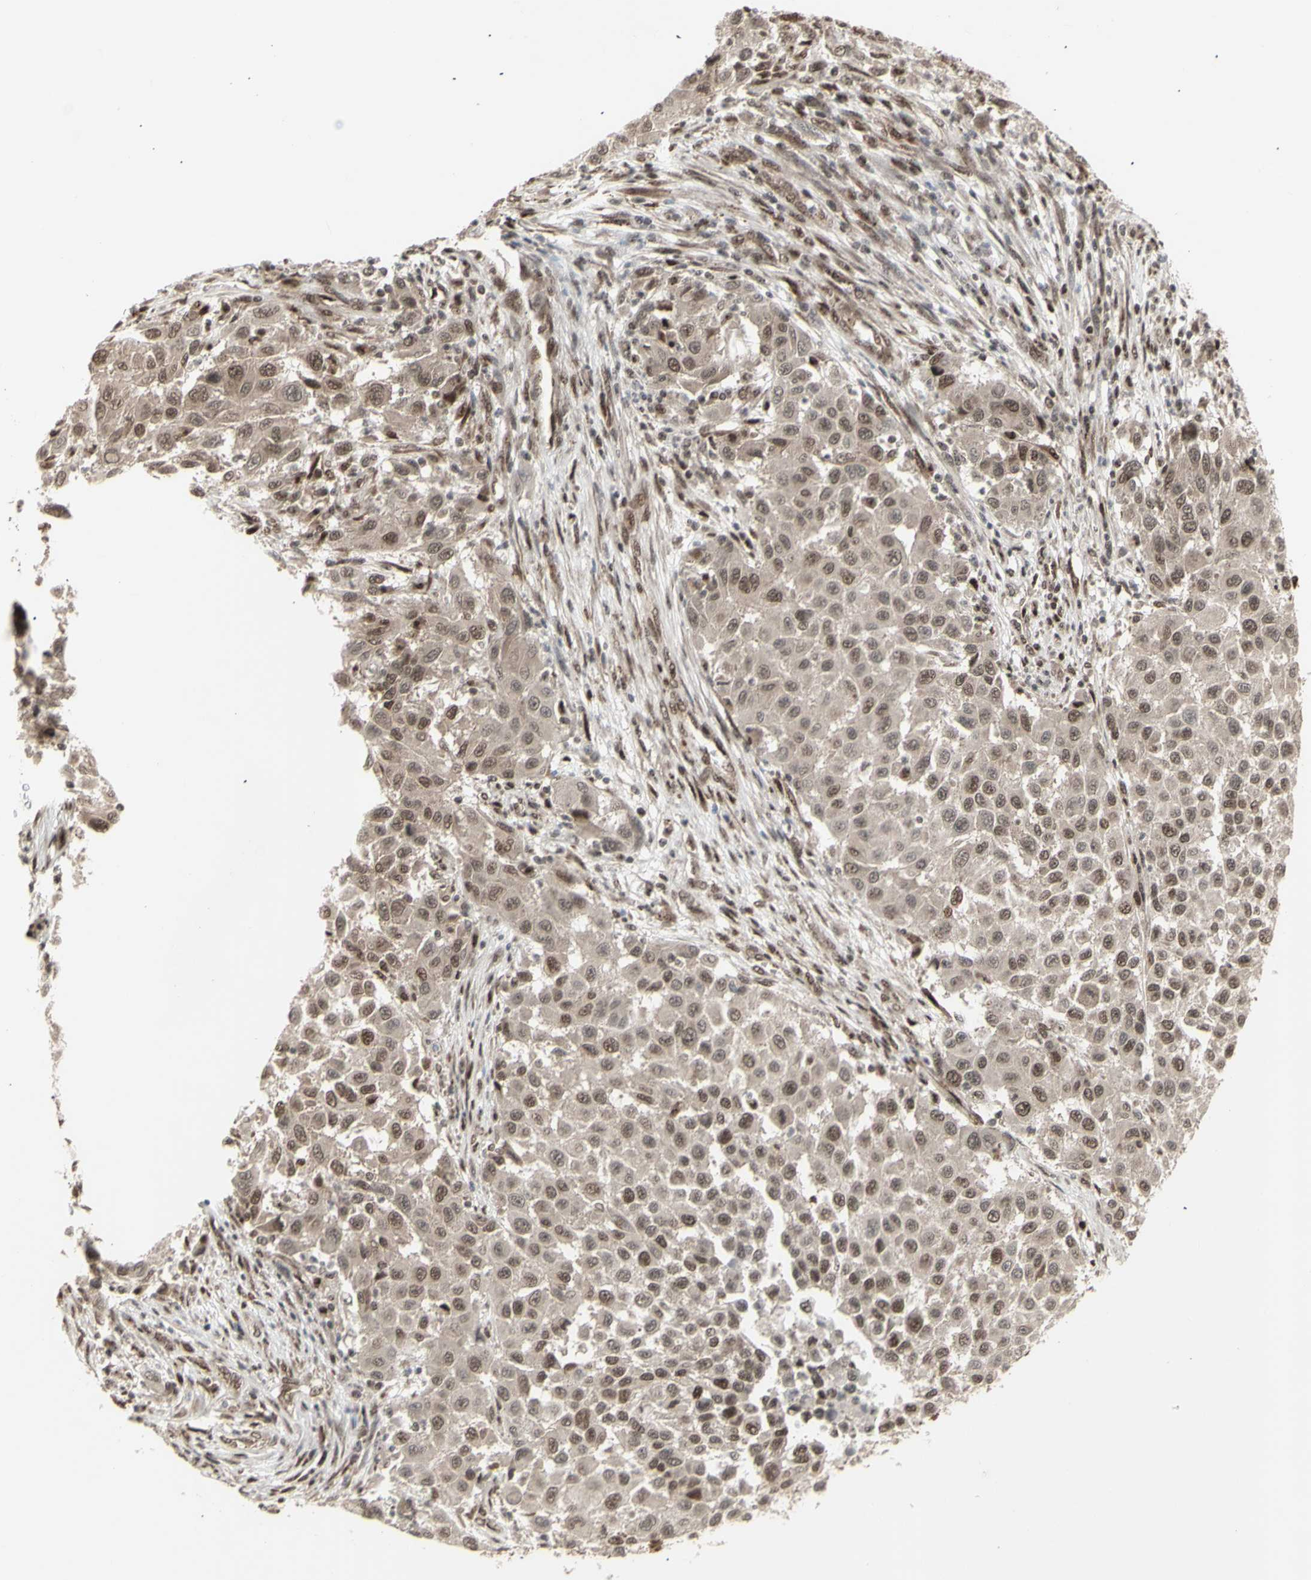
{"staining": {"intensity": "moderate", "quantity": ">75%", "location": "cytoplasmic/membranous,nuclear"}, "tissue": "melanoma", "cell_type": "Tumor cells", "image_type": "cancer", "snomed": [{"axis": "morphology", "description": "Malignant melanoma, Metastatic site"}, {"axis": "topography", "description": "Lymph node"}], "caption": "There is medium levels of moderate cytoplasmic/membranous and nuclear expression in tumor cells of malignant melanoma (metastatic site), as demonstrated by immunohistochemical staining (brown color).", "gene": "CBX1", "patient": {"sex": "male", "age": 61}}